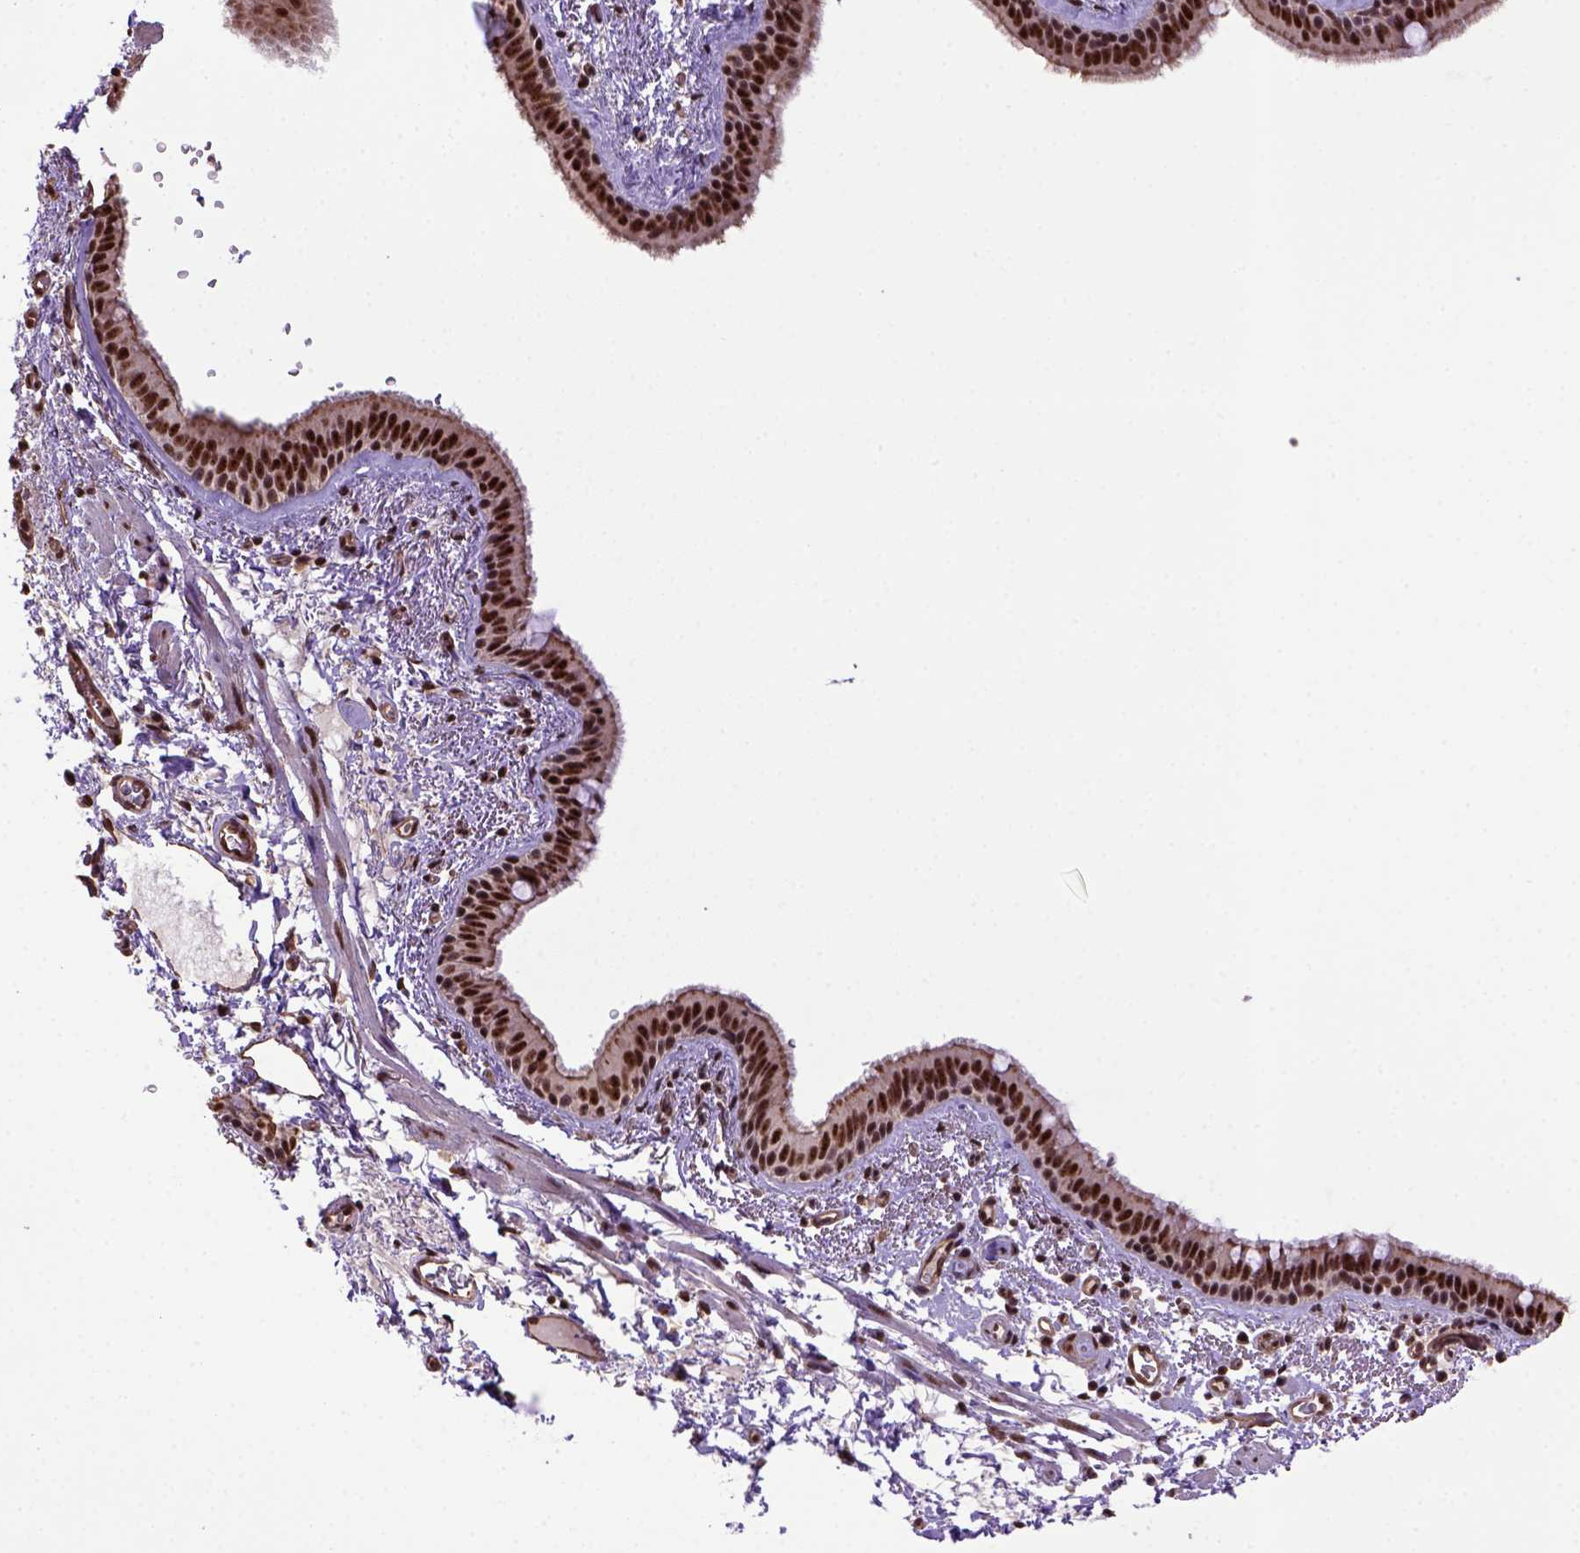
{"staining": {"intensity": "strong", "quantity": ">75%", "location": "nuclear"}, "tissue": "bronchus", "cell_type": "Respiratory epithelial cells", "image_type": "normal", "snomed": [{"axis": "morphology", "description": "Normal tissue, NOS"}, {"axis": "topography", "description": "Bronchus"}], "caption": "Respiratory epithelial cells demonstrate strong nuclear positivity in approximately >75% of cells in normal bronchus.", "gene": "PPIG", "patient": {"sex": "female", "age": 61}}